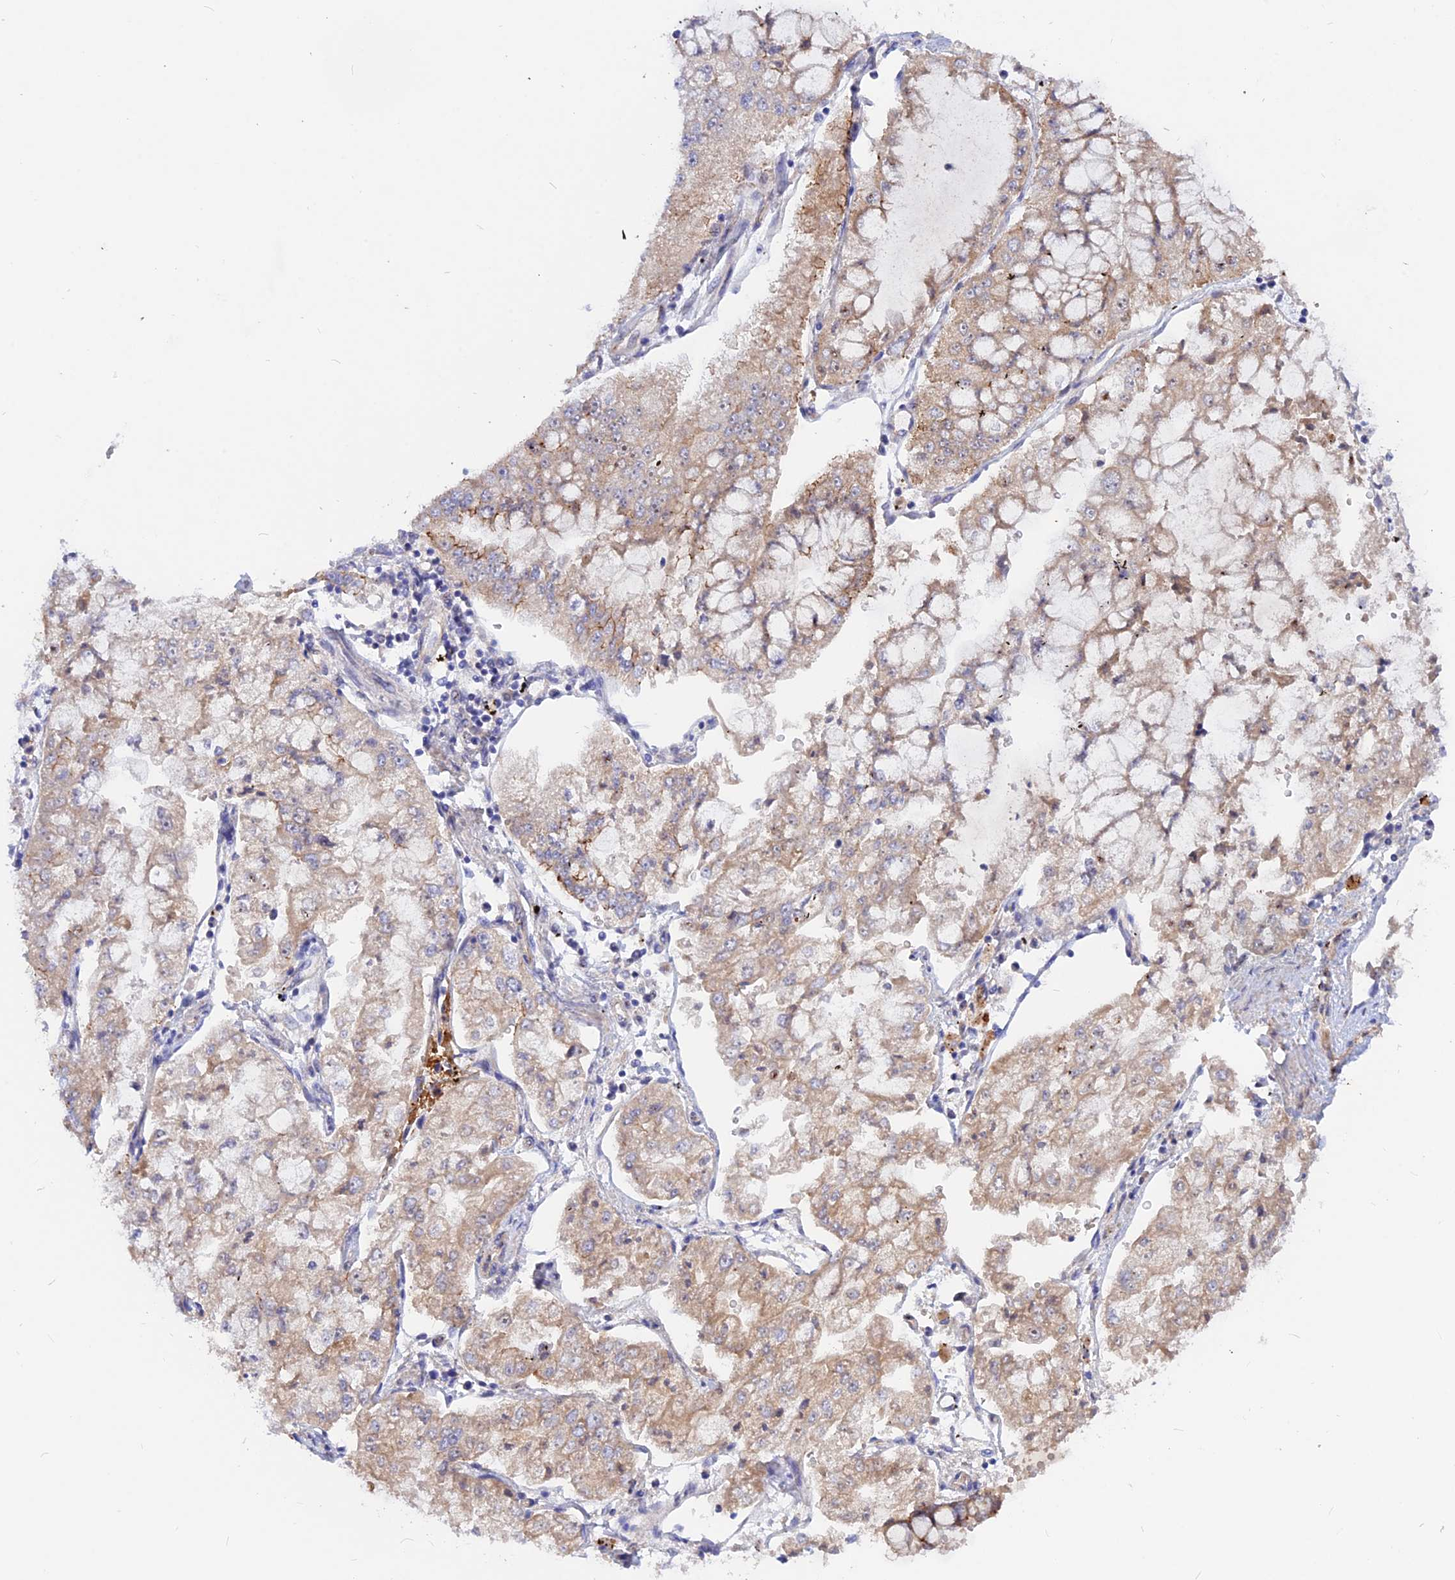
{"staining": {"intensity": "weak", "quantity": ">75%", "location": "cytoplasmic/membranous"}, "tissue": "stomach cancer", "cell_type": "Tumor cells", "image_type": "cancer", "snomed": [{"axis": "morphology", "description": "Adenocarcinoma, NOS"}, {"axis": "topography", "description": "Stomach"}], "caption": "The micrograph shows staining of adenocarcinoma (stomach), revealing weak cytoplasmic/membranous protein expression (brown color) within tumor cells.", "gene": "GK5", "patient": {"sex": "male", "age": 76}}